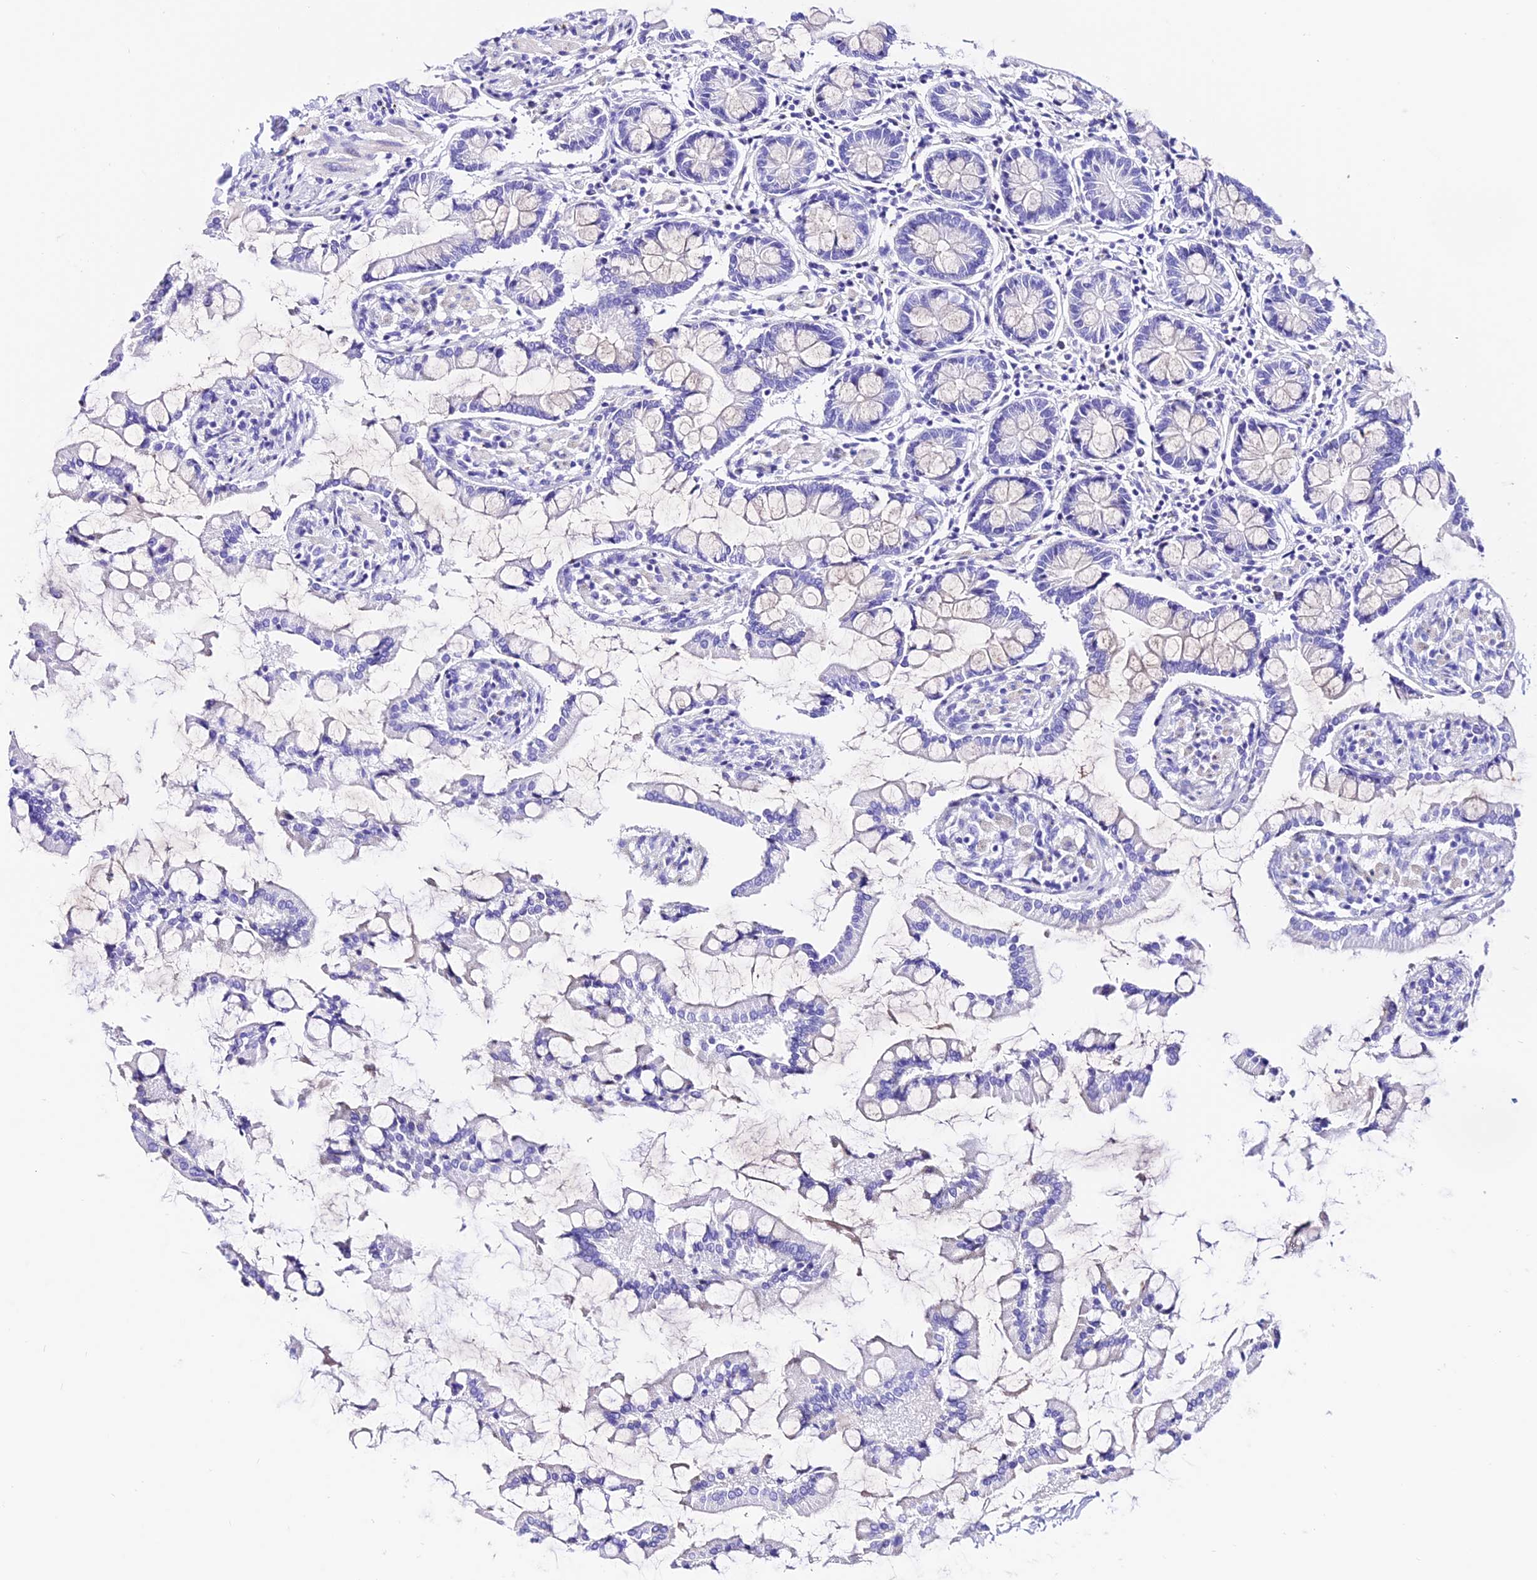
{"staining": {"intensity": "negative", "quantity": "none", "location": "none"}, "tissue": "small intestine", "cell_type": "Glandular cells", "image_type": "normal", "snomed": [{"axis": "morphology", "description": "Normal tissue, NOS"}, {"axis": "topography", "description": "Small intestine"}], "caption": "The image demonstrates no significant staining in glandular cells of small intestine. Nuclei are stained in blue.", "gene": "TRMT44", "patient": {"sex": "male", "age": 41}}